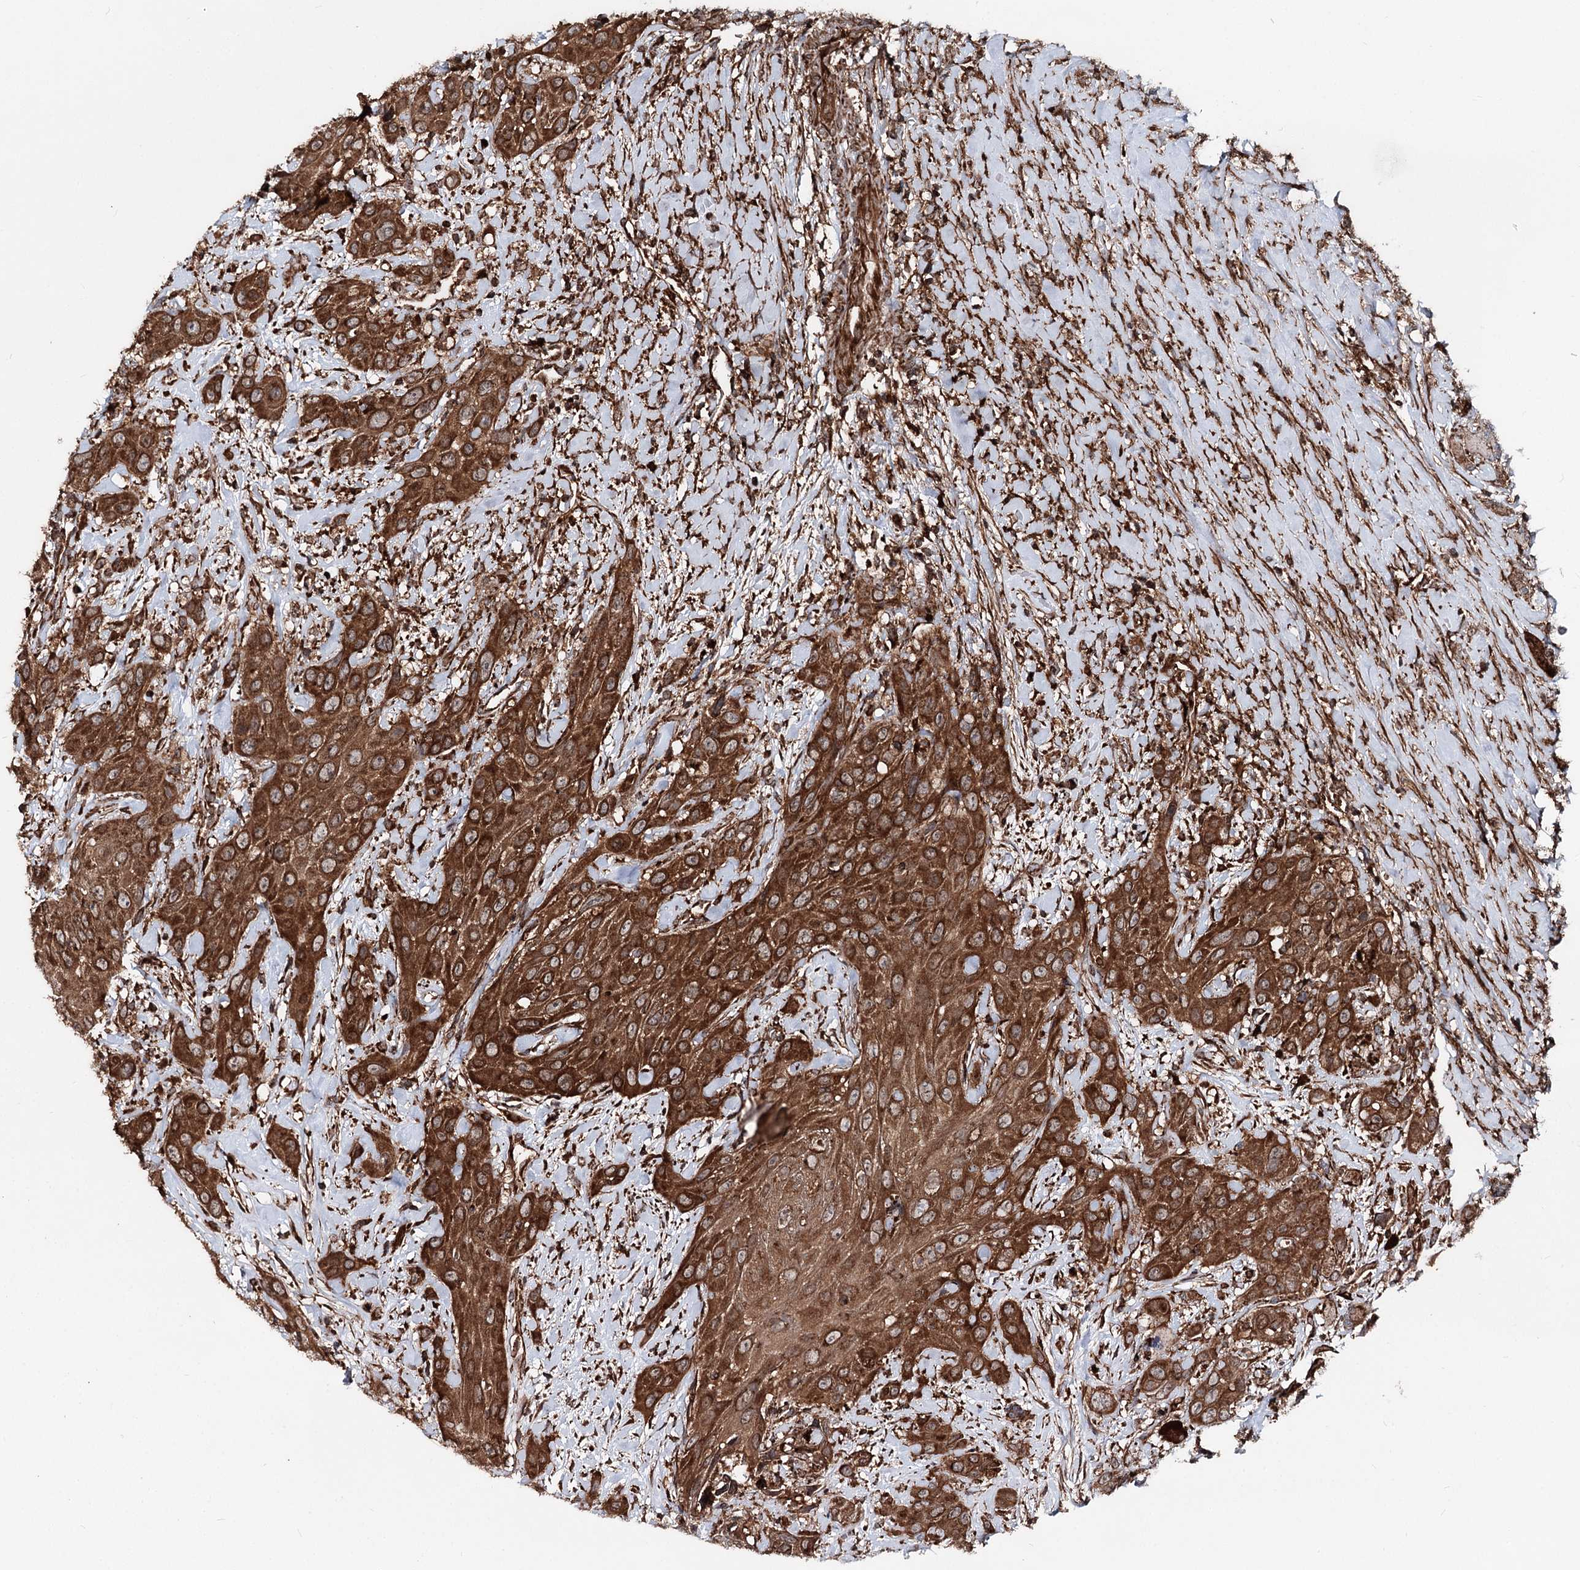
{"staining": {"intensity": "strong", "quantity": ">75%", "location": "cytoplasmic/membranous"}, "tissue": "head and neck cancer", "cell_type": "Tumor cells", "image_type": "cancer", "snomed": [{"axis": "morphology", "description": "Squamous cell carcinoma, NOS"}, {"axis": "topography", "description": "Head-Neck"}], "caption": "The image reveals immunohistochemical staining of head and neck cancer (squamous cell carcinoma). There is strong cytoplasmic/membranous staining is identified in about >75% of tumor cells. The staining was performed using DAB (3,3'-diaminobenzidine) to visualize the protein expression in brown, while the nuclei were stained in blue with hematoxylin (Magnification: 20x).", "gene": "FGFR1OP2", "patient": {"sex": "male", "age": 81}}